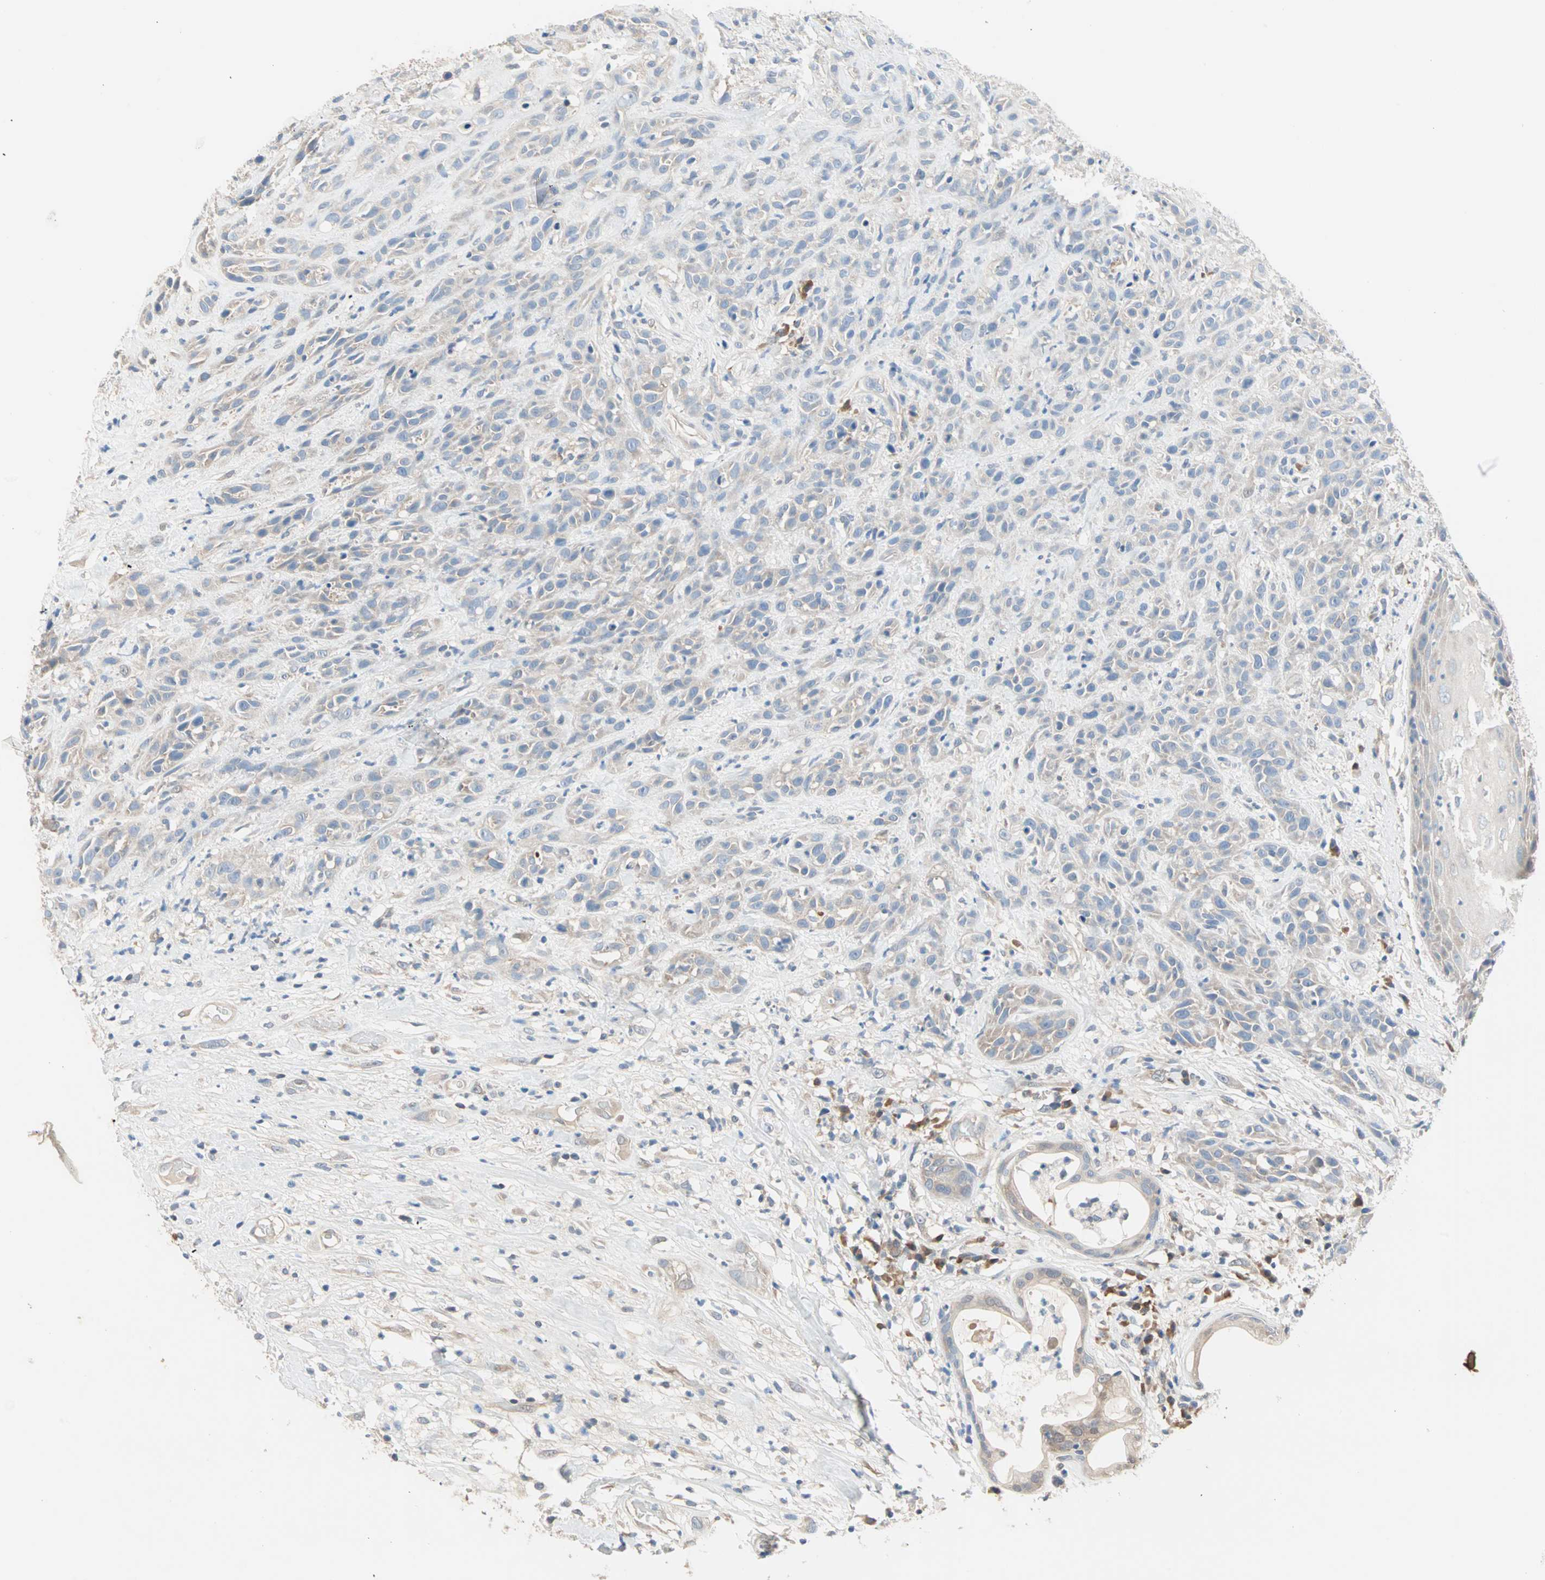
{"staining": {"intensity": "weak", "quantity": "25%-75%", "location": "cytoplasmic/membranous"}, "tissue": "head and neck cancer", "cell_type": "Tumor cells", "image_type": "cancer", "snomed": [{"axis": "morphology", "description": "Normal tissue, NOS"}, {"axis": "morphology", "description": "Squamous cell carcinoma, NOS"}, {"axis": "topography", "description": "Cartilage tissue"}, {"axis": "topography", "description": "Head-Neck"}], "caption": "A brown stain highlights weak cytoplasmic/membranous positivity of a protein in human head and neck cancer tumor cells.", "gene": "MPI", "patient": {"sex": "male", "age": 62}}